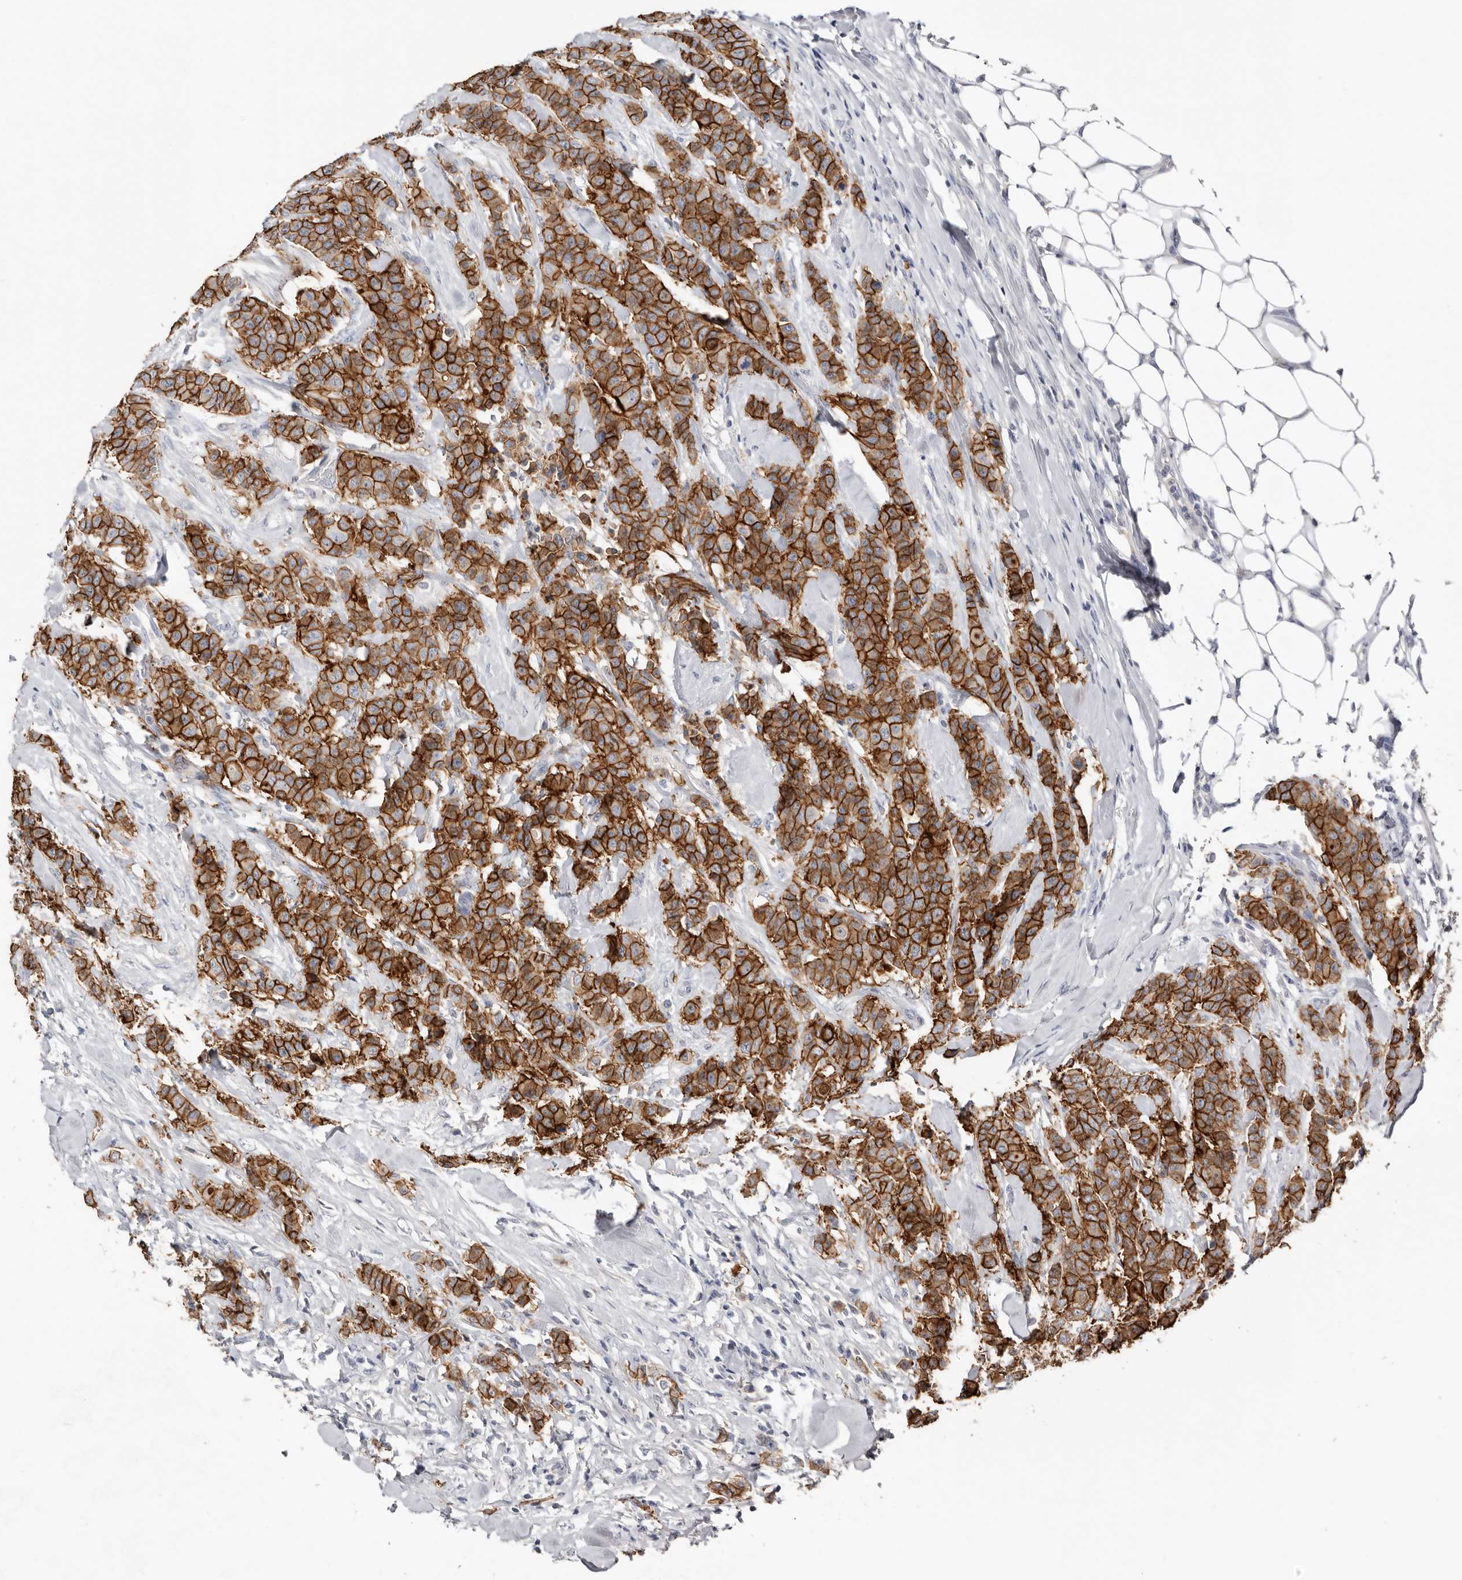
{"staining": {"intensity": "strong", "quantity": ">75%", "location": "cytoplasmic/membranous"}, "tissue": "breast cancer", "cell_type": "Tumor cells", "image_type": "cancer", "snomed": [{"axis": "morphology", "description": "Duct carcinoma"}, {"axis": "topography", "description": "Breast"}], "caption": "Protein staining by immunohistochemistry exhibits strong cytoplasmic/membranous staining in about >75% of tumor cells in breast infiltrating ductal carcinoma.", "gene": "S100A14", "patient": {"sex": "female", "age": 40}}